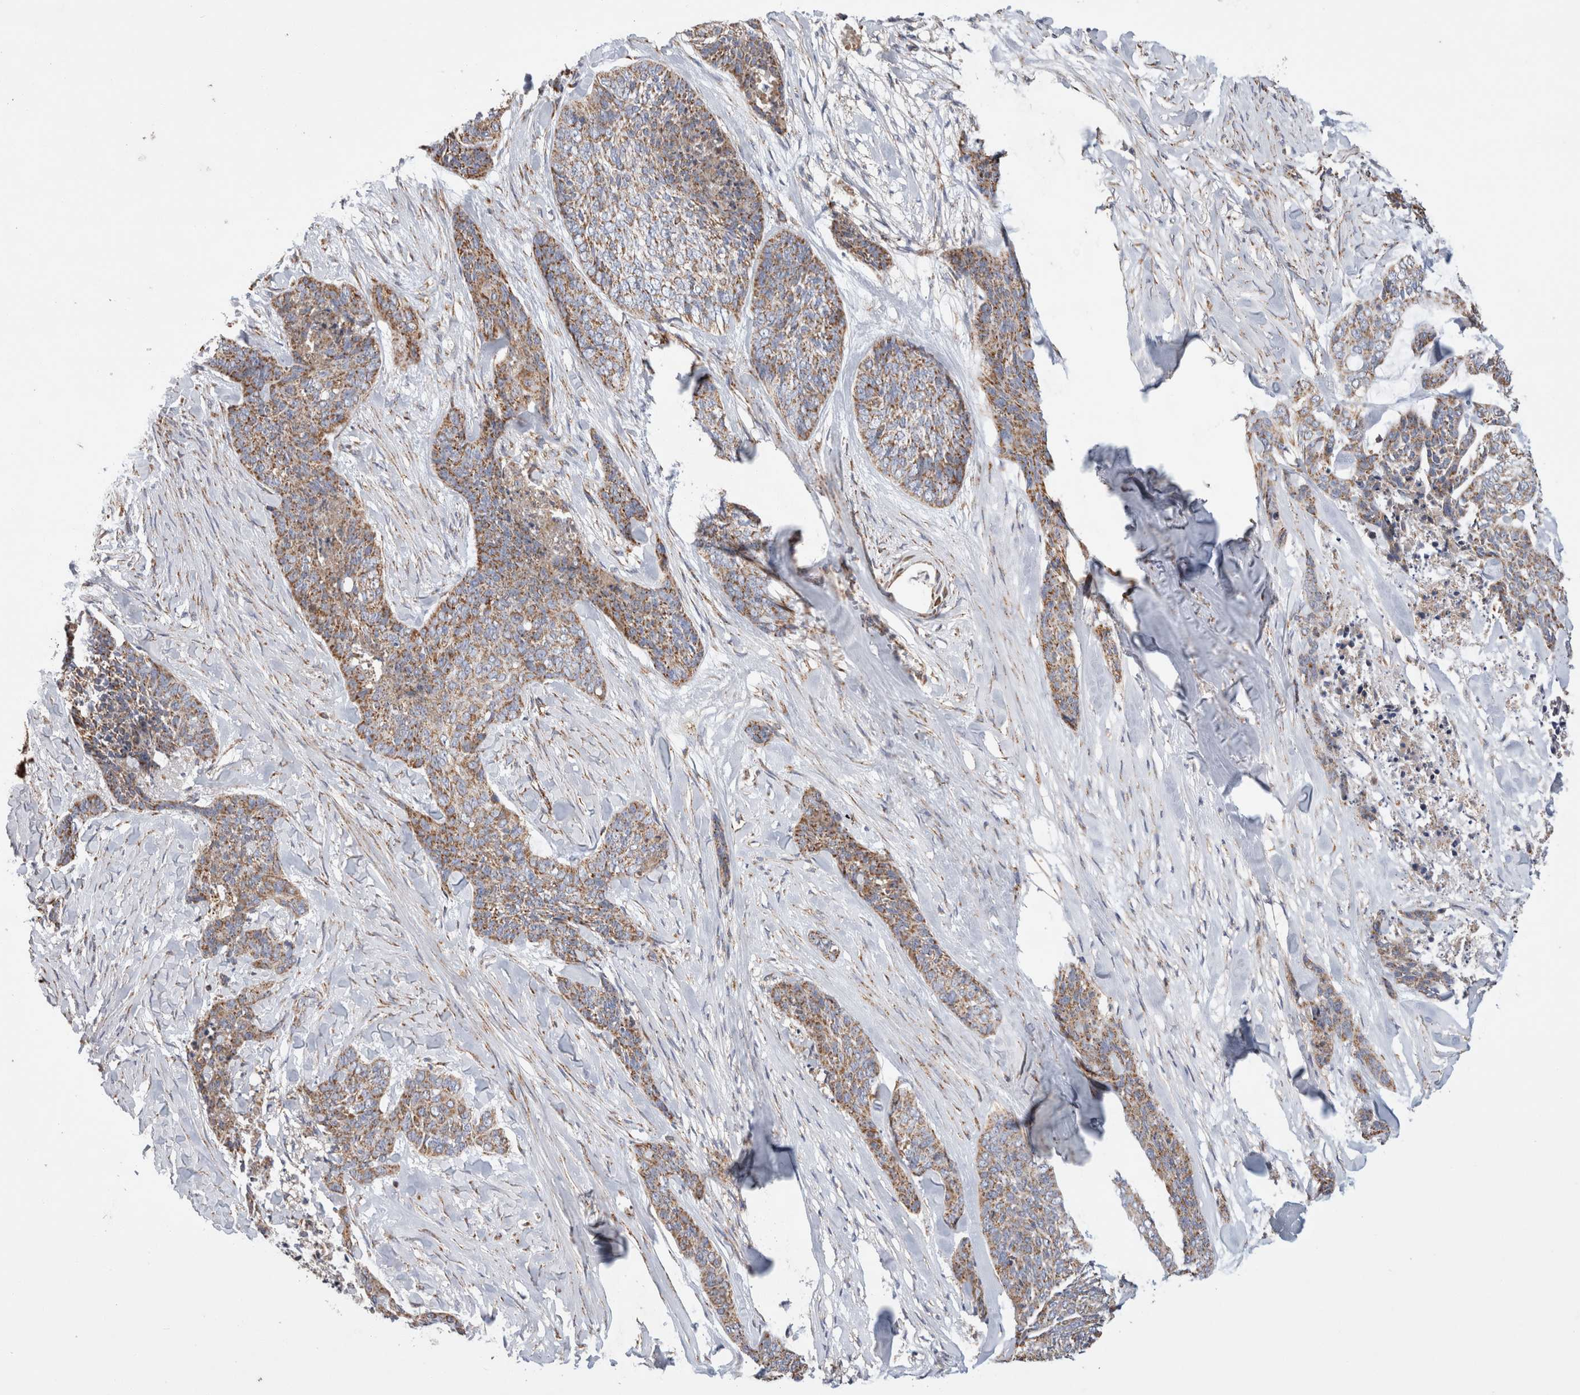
{"staining": {"intensity": "moderate", "quantity": ">75%", "location": "cytoplasmic/membranous"}, "tissue": "skin cancer", "cell_type": "Tumor cells", "image_type": "cancer", "snomed": [{"axis": "morphology", "description": "Basal cell carcinoma"}, {"axis": "topography", "description": "Skin"}], "caption": "Basal cell carcinoma (skin) tissue displays moderate cytoplasmic/membranous staining in about >75% of tumor cells", "gene": "IARS2", "patient": {"sex": "female", "age": 64}}